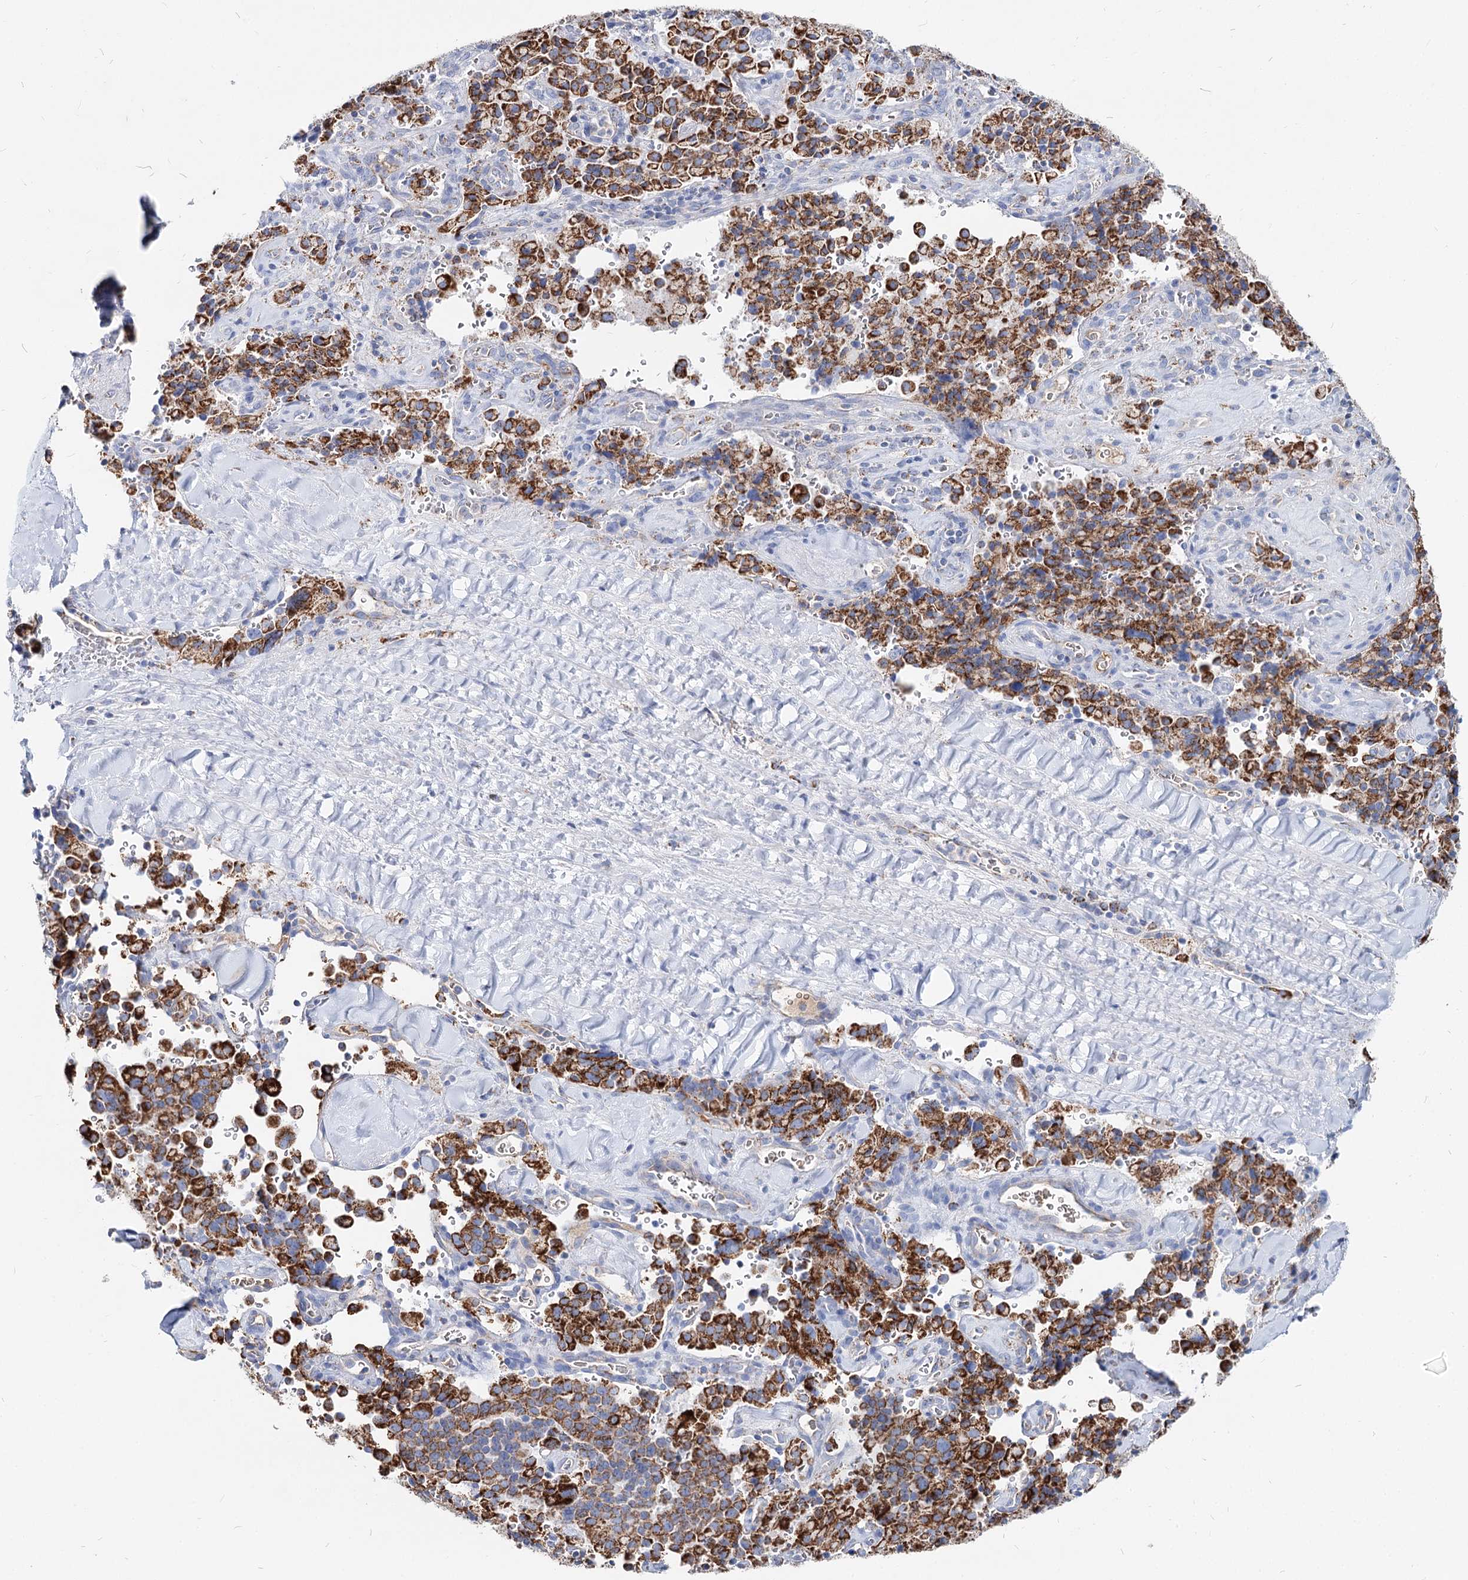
{"staining": {"intensity": "strong", "quantity": ">75%", "location": "cytoplasmic/membranous"}, "tissue": "pancreatic cancer", "cell_type": "Tumor cells", "image_type": "cancer", "snomed": [{"axis": "morphology", "description": "Adenocarcinoma, NOS"}, {"axis": "topography", "description": "Pancreas"}], "caption": "The micrograph displays a brown stain indicating the presence of a protein in the cytoplasmic/membranous of tumor cells in pancreatic cancer.", "gene": "MCCC2", "patient": {"sex": "male", "age": 65}}